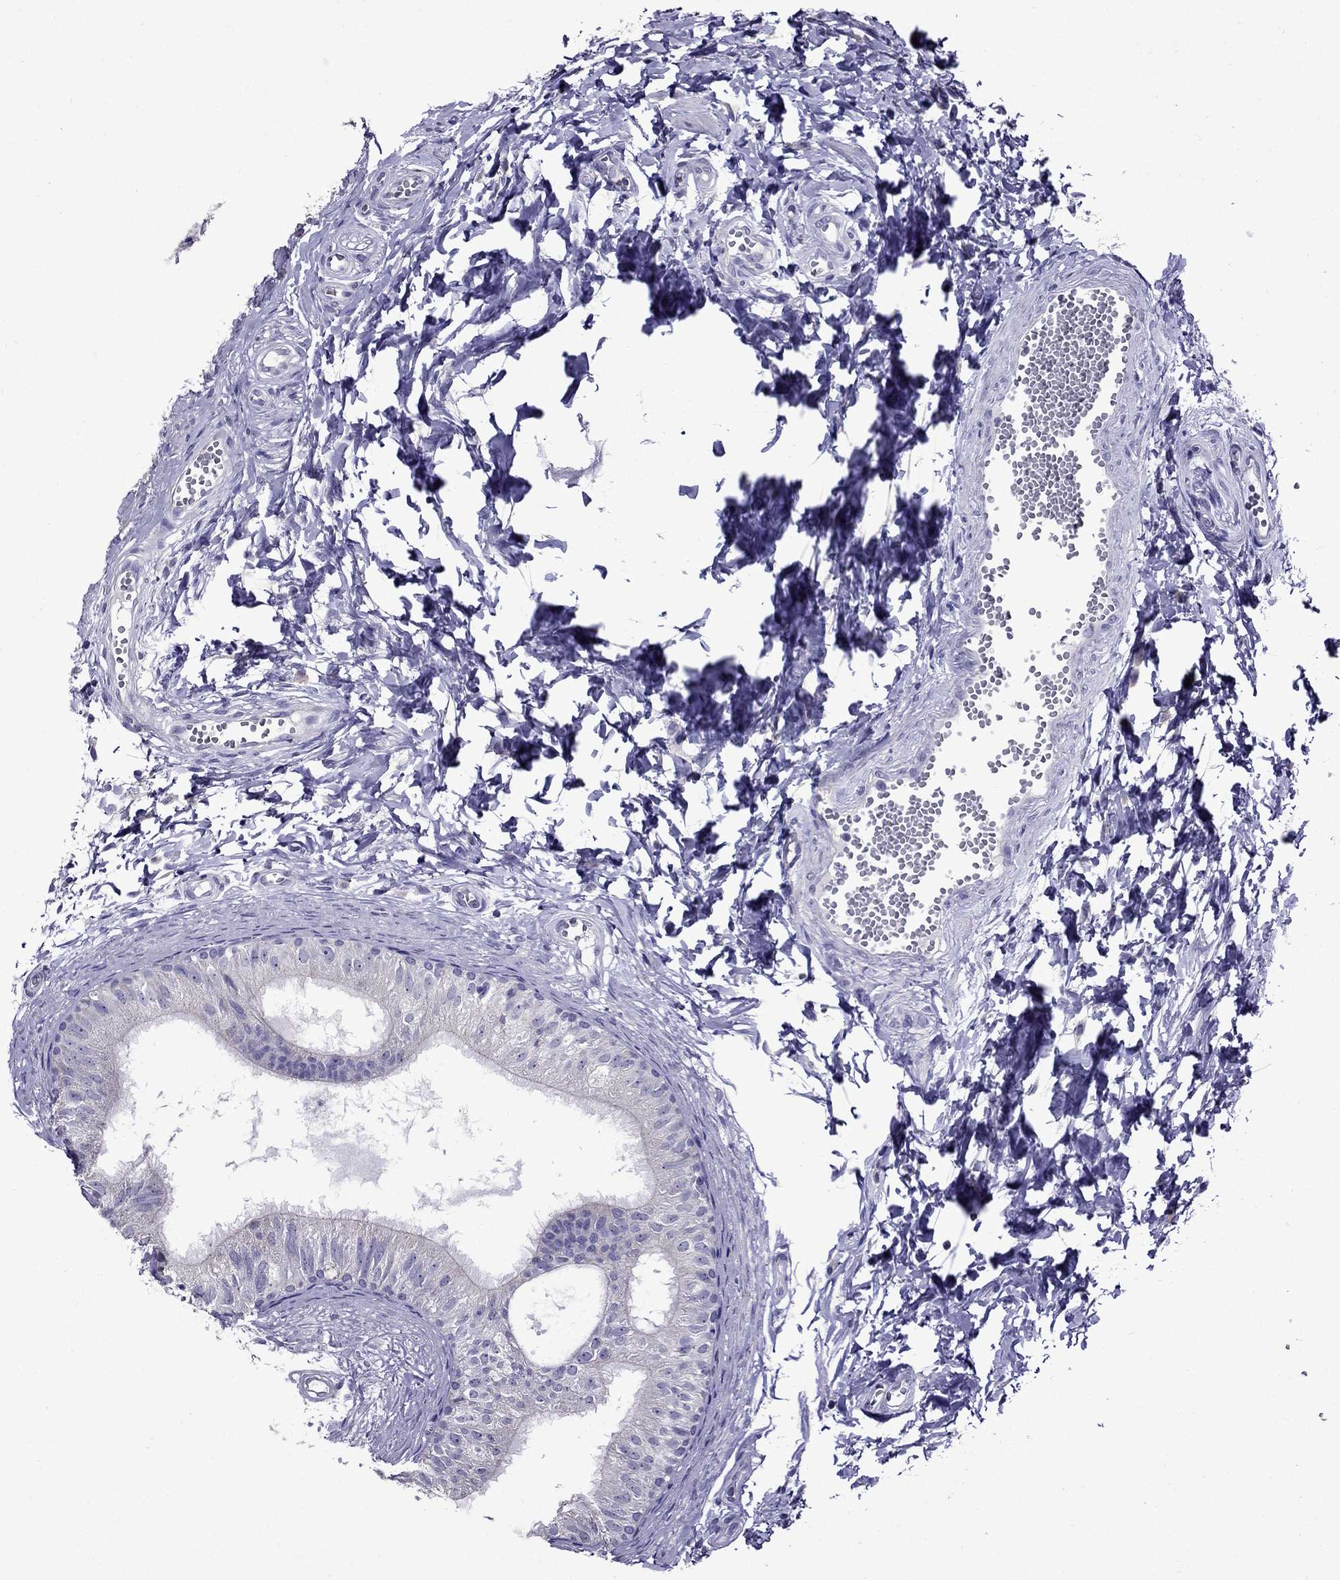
{"staining": {"intensity": "negative", "quantity": "none", "location": "none"}, "tissue": "epididymis", "cell_type": "Glandular cells", "image_type": "normal", "snomed": [{"axis": "morphology", "description": "Normal tissue, NOS"}, {"axis": "topography", "description": "Epididymis"}], "caption": "This is an immunohistochemistry histopathology image of benign epididymis. There is no expression in glandular cells.", "gene": "OXCT2", "patient": {"sex": "male", "age": 22}}